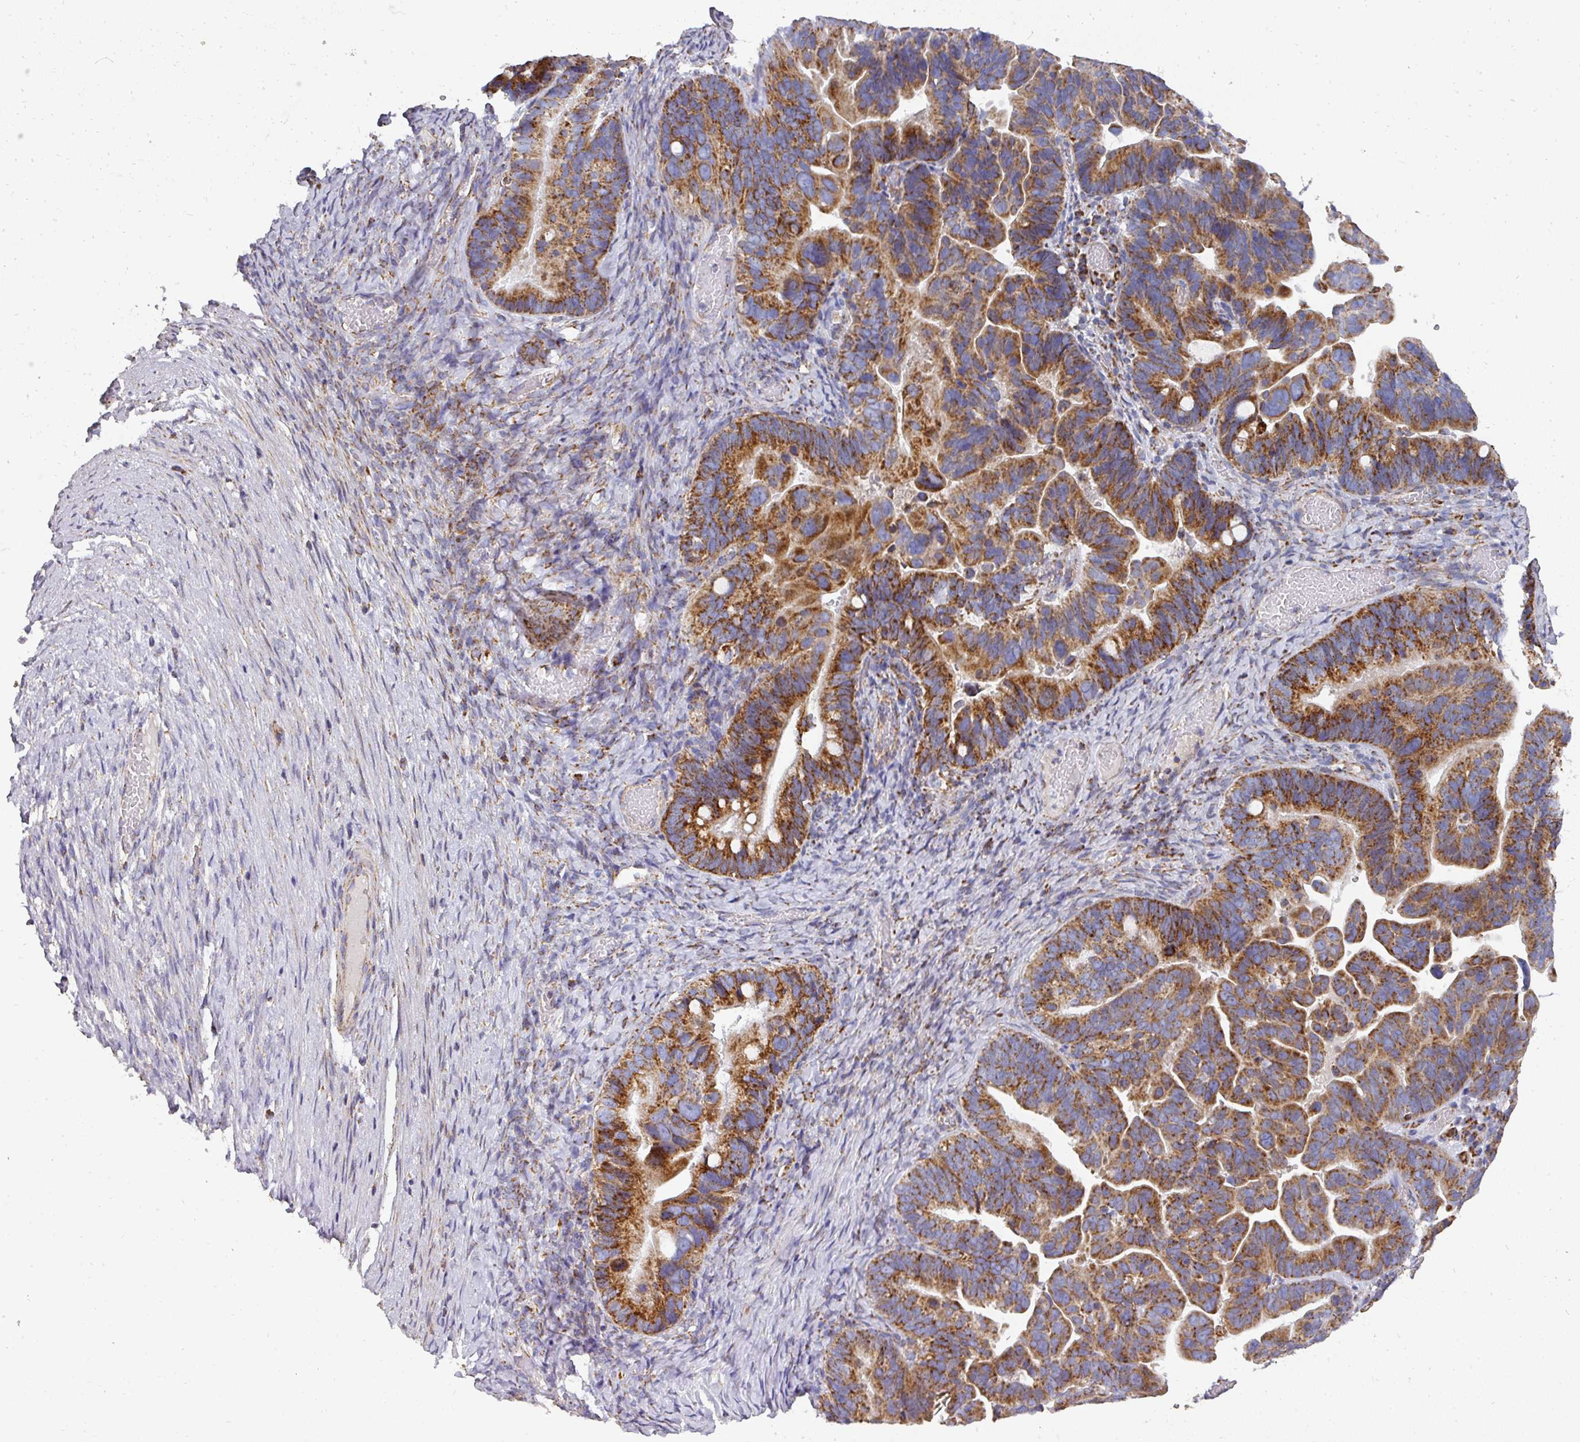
{"staining": {"intensity": "strong", "quantity": ">75%", "location": "cytoplasmic/membranous"}, "tissue": "ovarian cancer", "cell_type": "Tumor cells", "image_type": "cancer", "snomed": [{"axis": "morphology", "description": "Cystadenocarcinoma, serous, NOS"}, {"axis": "topography", "description": "Ovary"}], "caption": "Ovarian cancer stained for a protein exhibits strong cytoplasmic/membranous positivity in tumor cells. The staining was performed using DAB, with brown indicating positive protein expression. Nuclei are stained blue with hematoxylin.", "gene": "UQCRFS1", "patient": {"sex": "female", "age": 56}}